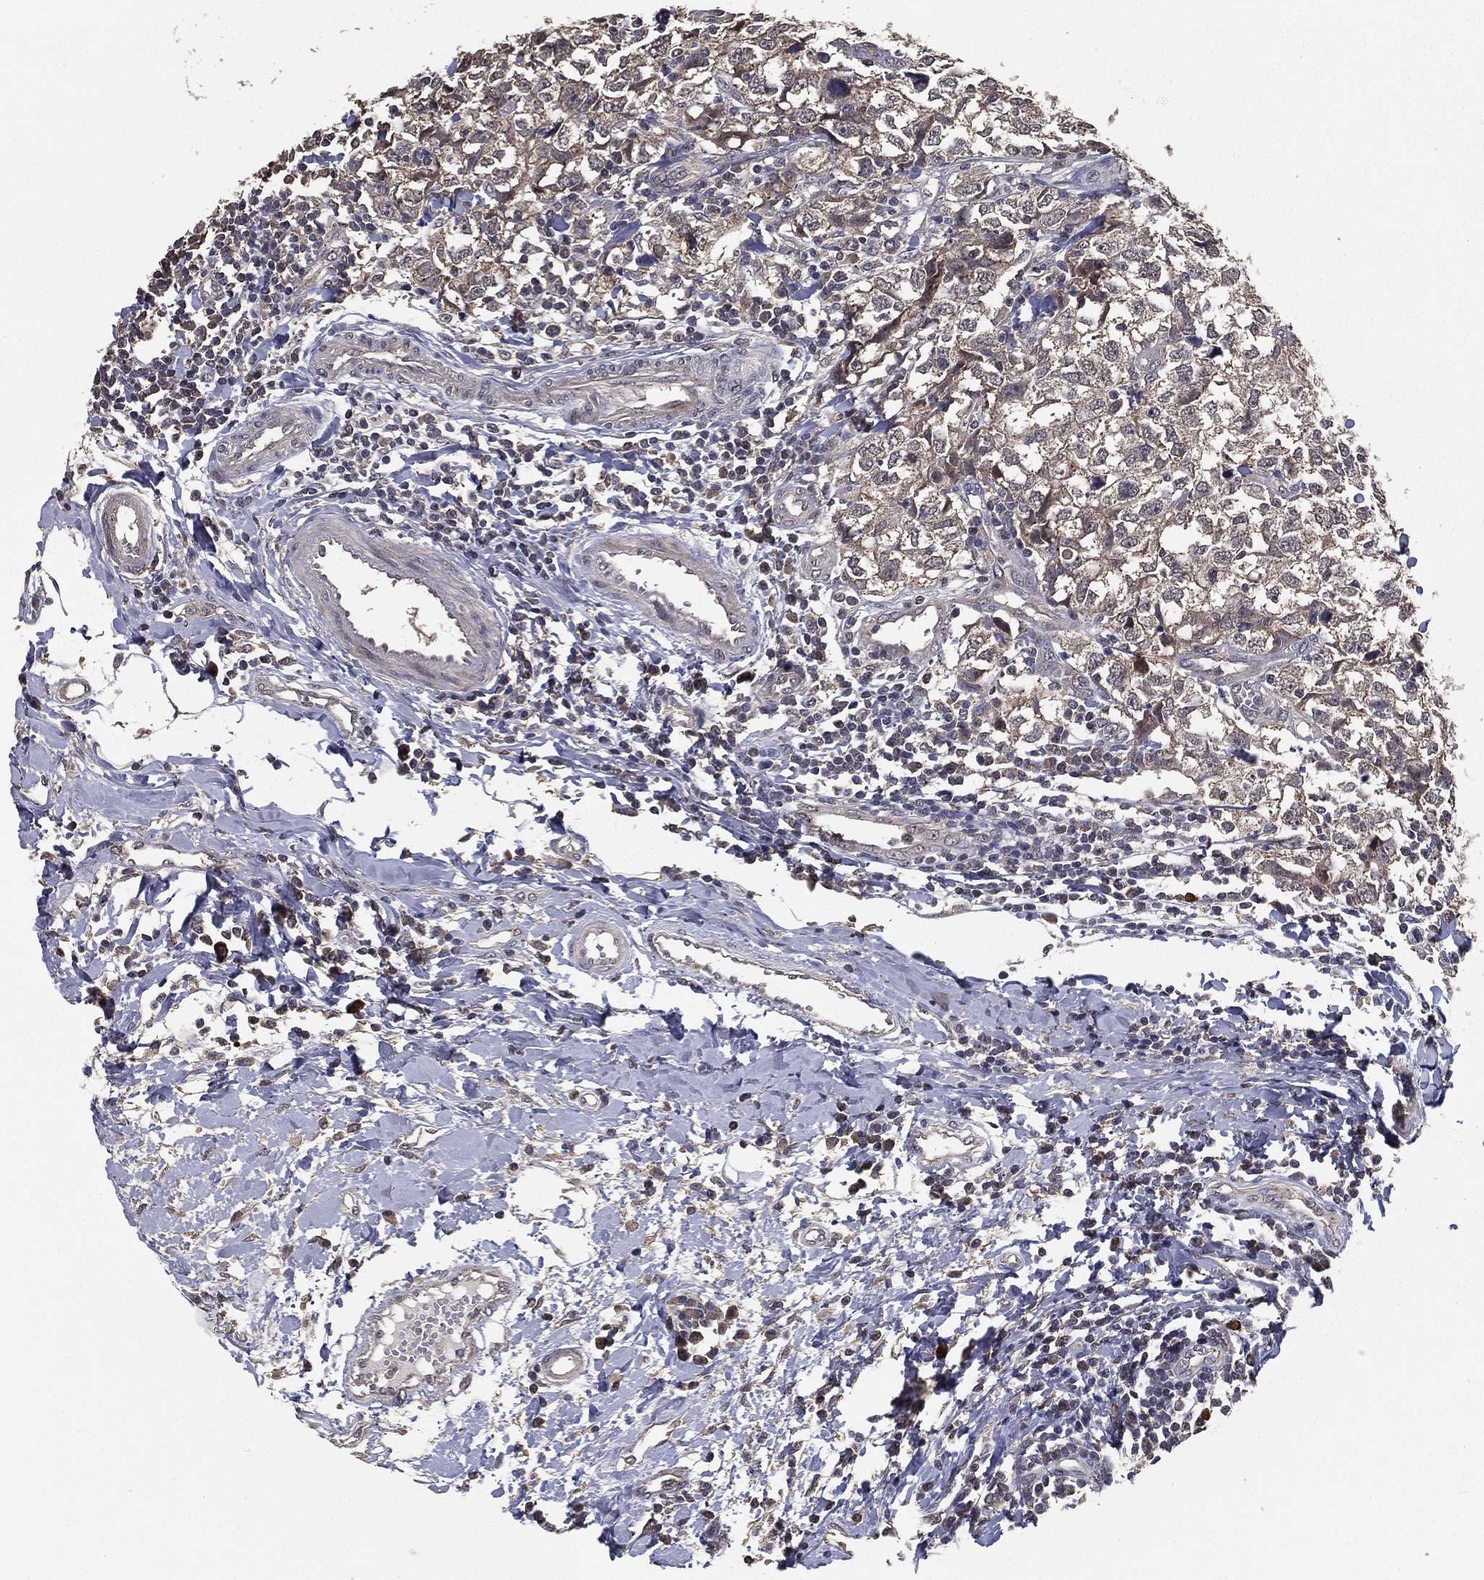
{"staining": {"intensity": "weak", "quantity": "25%-75%", "location": "cytoplasmic/membranous"}, "tissue": "breast cancer", "cell_type": "Tumor cells", "image_type": "cancer", "snomed": [{"axis": "morphology", "description": "Duct carcinoma"}, {"axis": "topography", "description": "Breast"}], "caption": "A brown stain highlights weak cytoplasmic/membranous expression of a protein in human breast cancer tumor cells.", "gene": "PCNT", "patient": {"sex": "female", "age": 30}}